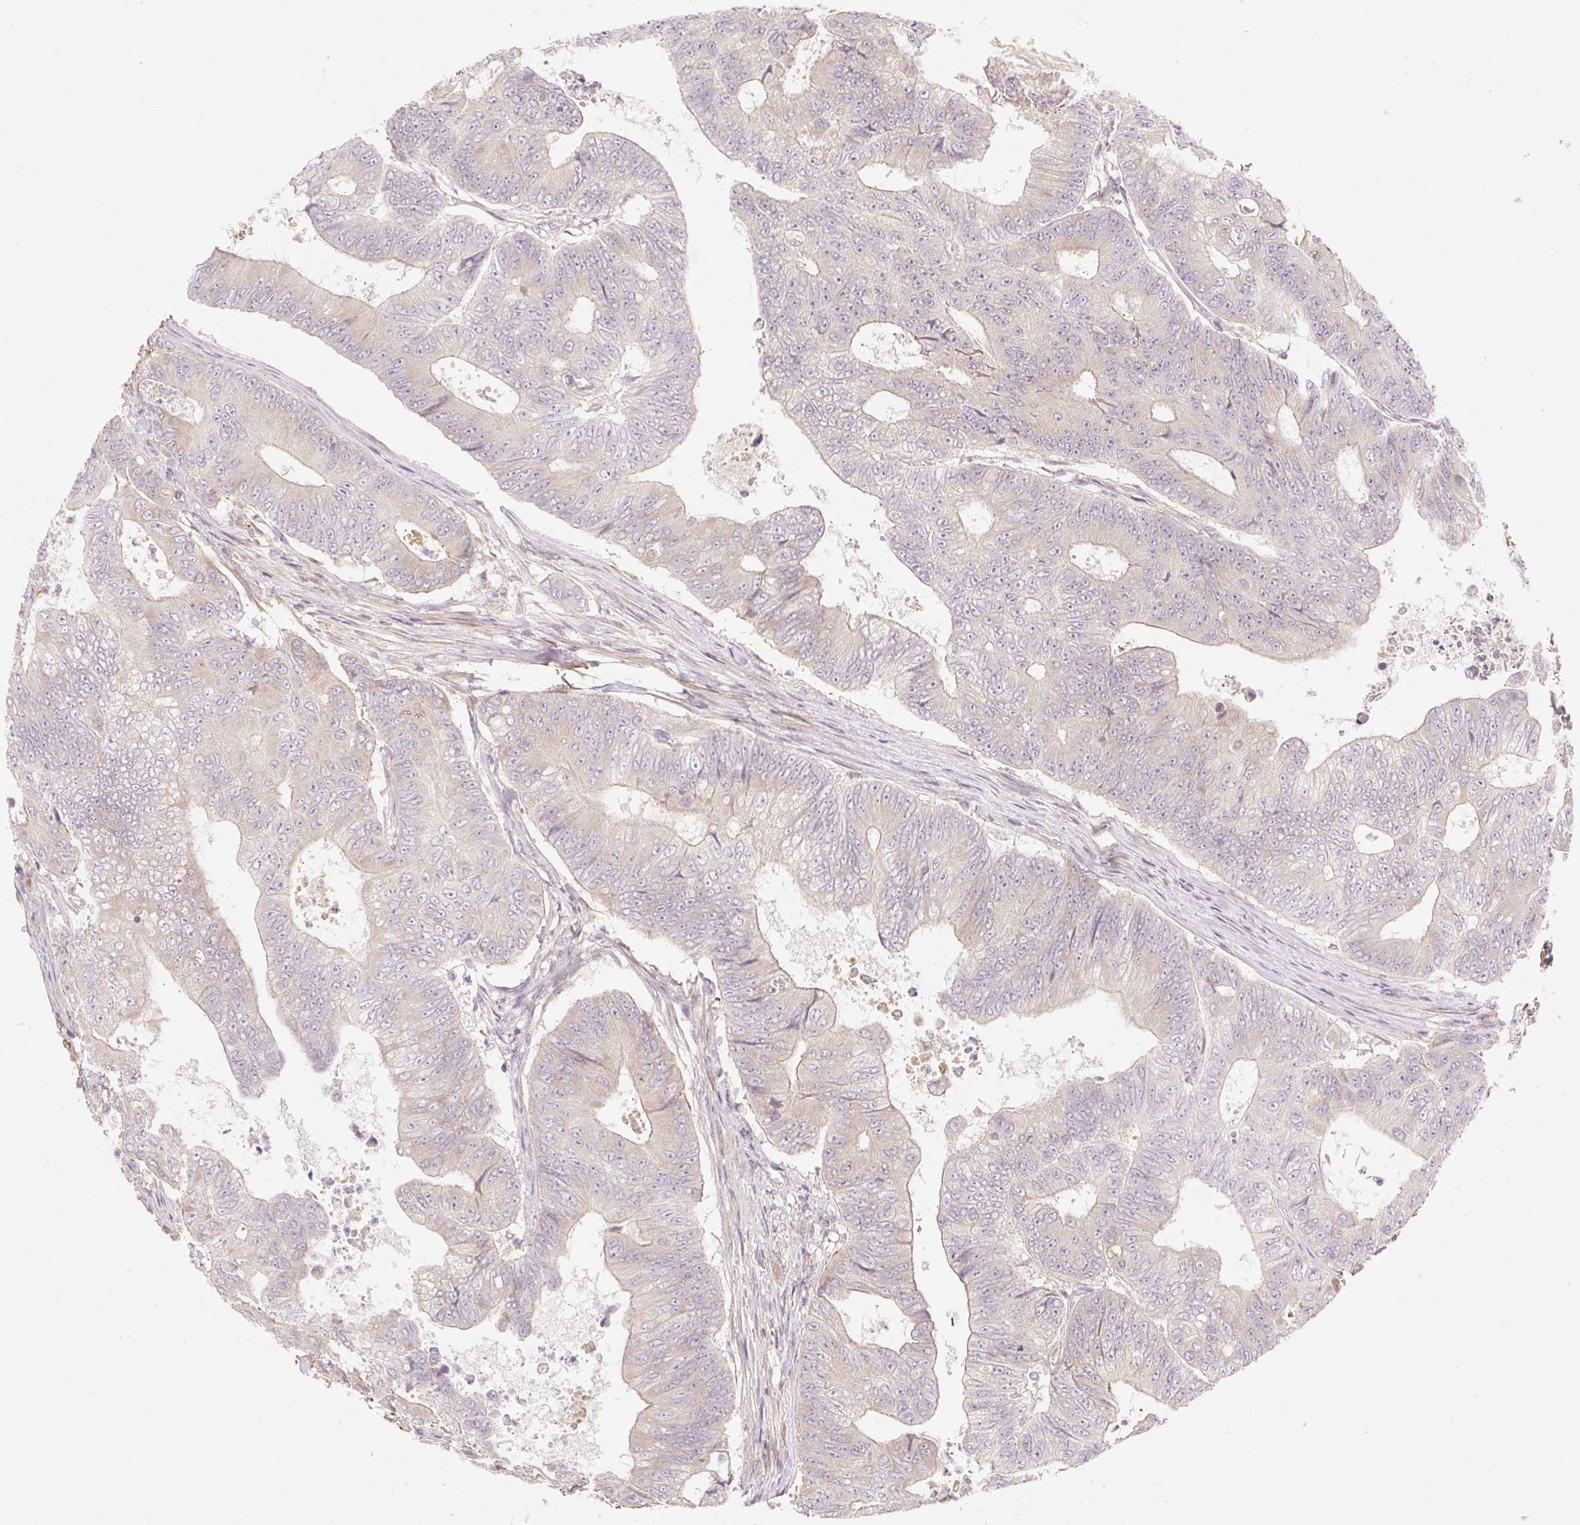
{"staining": {"intensity": "weak", "quantity": "<25%", "location": "cytoplasmic/membranous"}, "tissue": "colorectal cancer", "cell_type": "Tumor cells", "image_type": "cancer", "snomed": [{"axis": "morphology", "description": "Adenocarcinoma, NOS"}, {"axis": "topography", "description": "Colon"}], "caption": "The micrograph demonstrates no staining of tumor cells in colorectal cancer (adenocarcinoma).", "gene": "EMC10", "patient": {"sex": "female", "age": 48}}